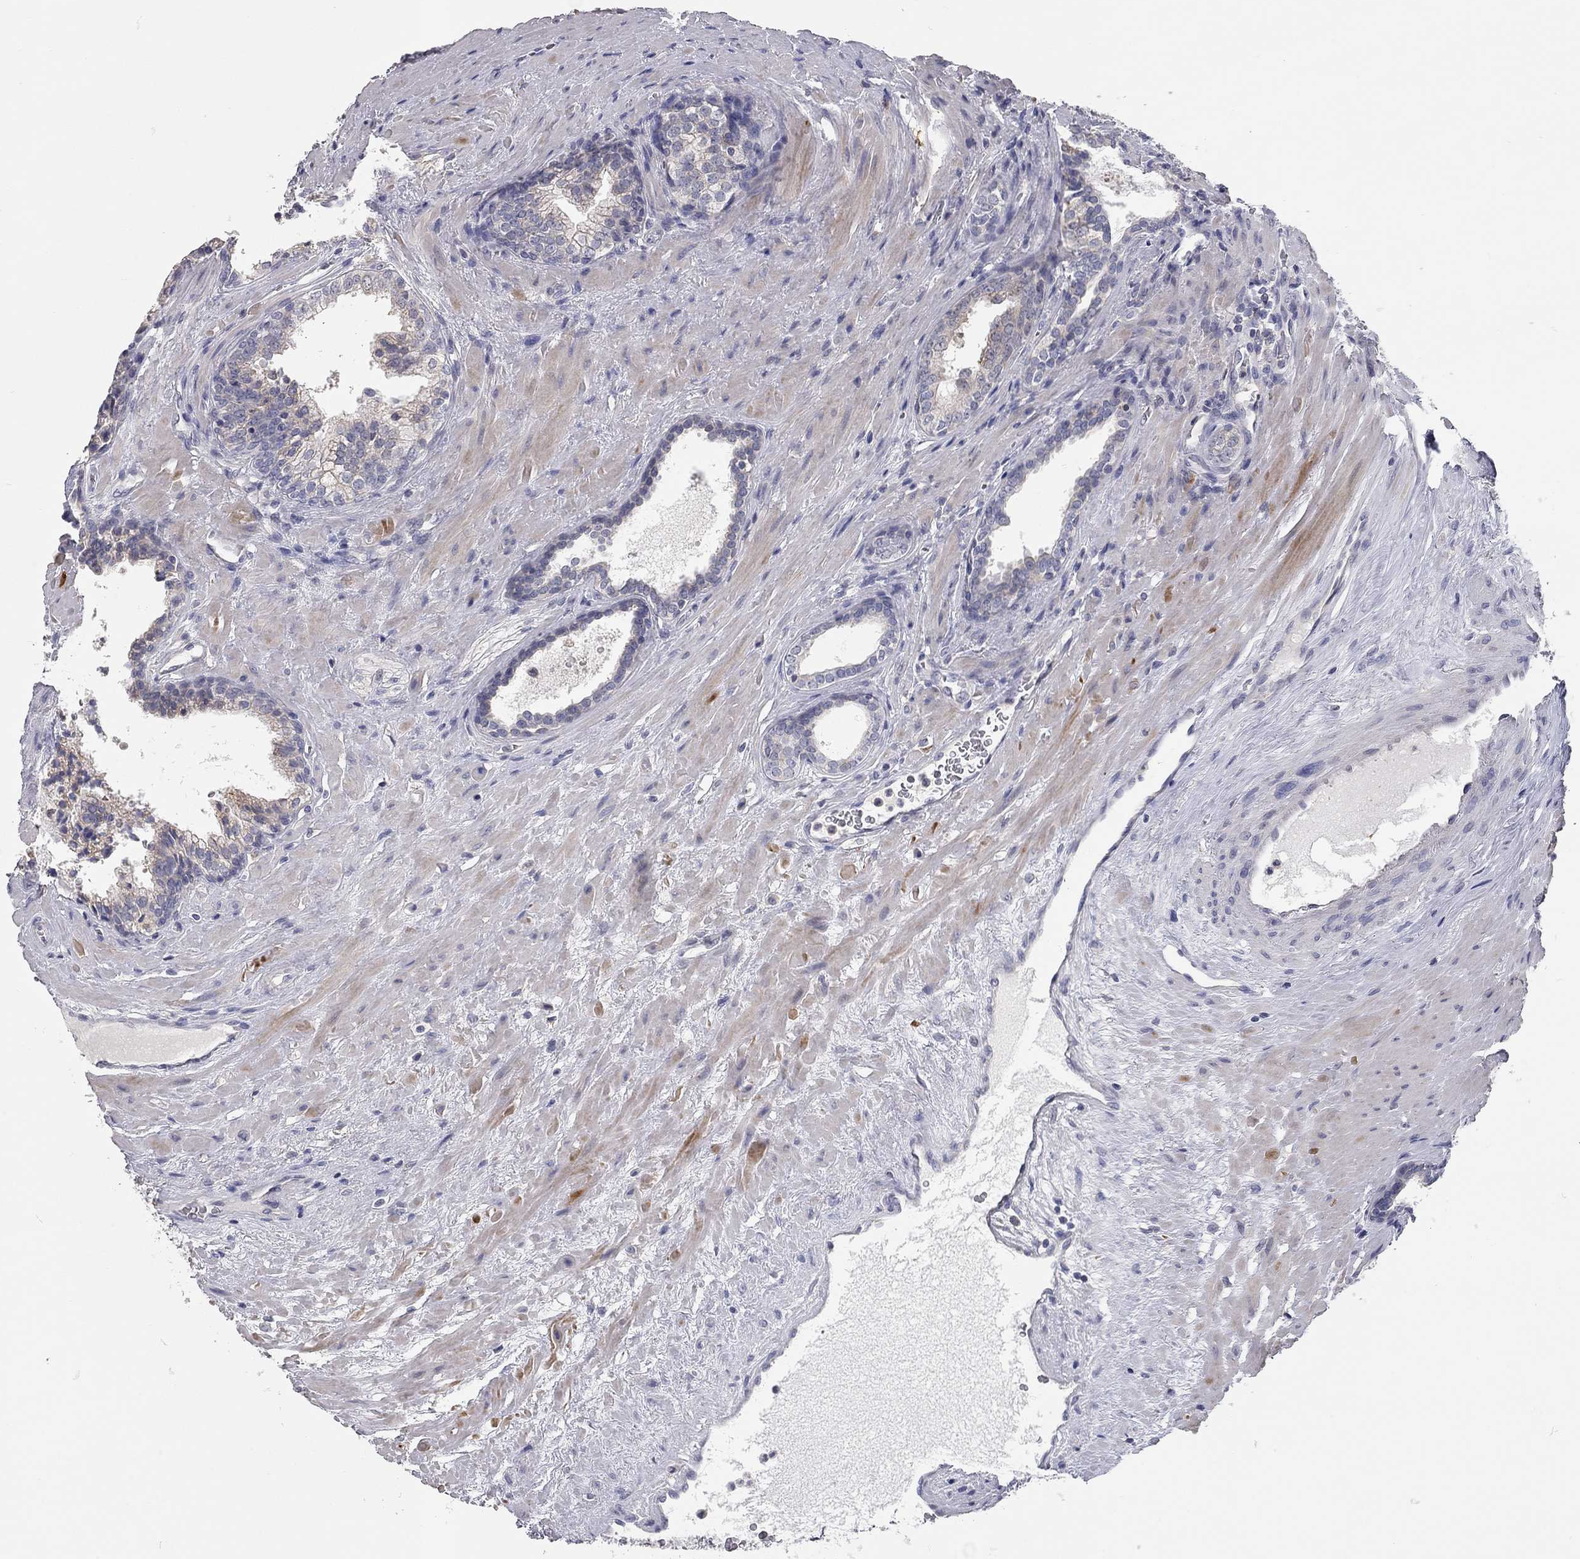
{"staining": {"intensity": "negative", "quantity": "none", "location": "none"}, "tissue": "prostate cancer", "cell_type": "Tumor cells", "image_type": "cancer", "snomed": [{"axis": "morphology", "description": "Adenocarcinoma, NOS"}, {"axis": "topography", "description": "Prostate"}], "caption": "Micrograph shows no significant protein positivity in tumor cells of adenocarcinoma (prostate). (DAB (3,3'-diaminobenzidine) IHC visualized using brightfield microscopy, high magnification).", "gene": "XAGE2", "patient": {"sex": "male", "age": 66}}